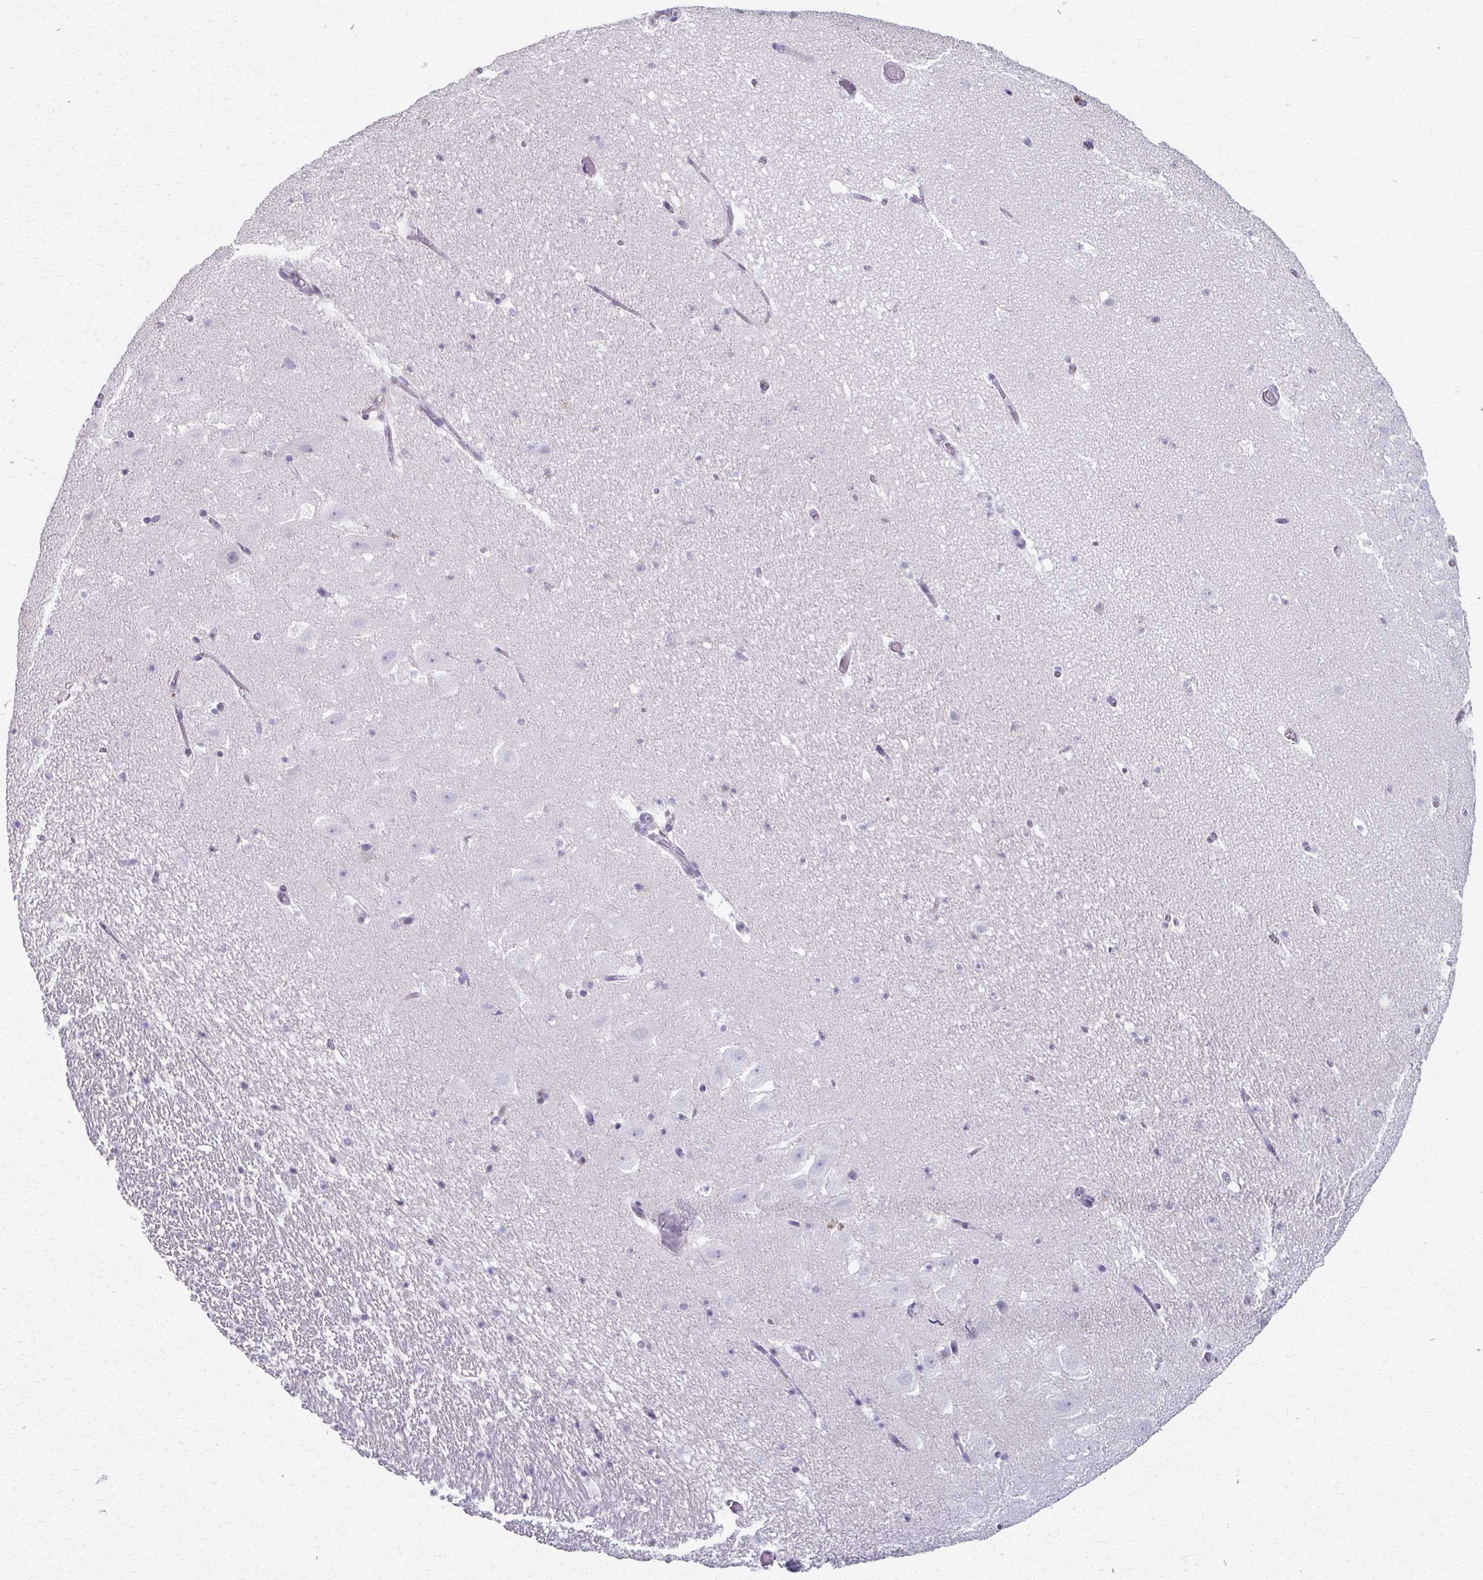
{"staining": {"intensity": "negative", "quantity": "none", "location": "none"}, "tissue": "hippocampus", "cell_type": "Glial cells", "image_type": "normal", "snomed": [{"axis": "morphology", "description": "Normal tissue, NOS"}, {"axis": "topography", "description": "Hippocampus"}], "caption": "Immunohistochemistry micrograph of unremarkable human hippocampus stained for a protein (brown), which exhibits no expression in glial cells. (DAB immunohistochemistry with hematoxylin counter stain).", "gene": "FOXO4", "patient": {"sex": "female", "age": 42}}